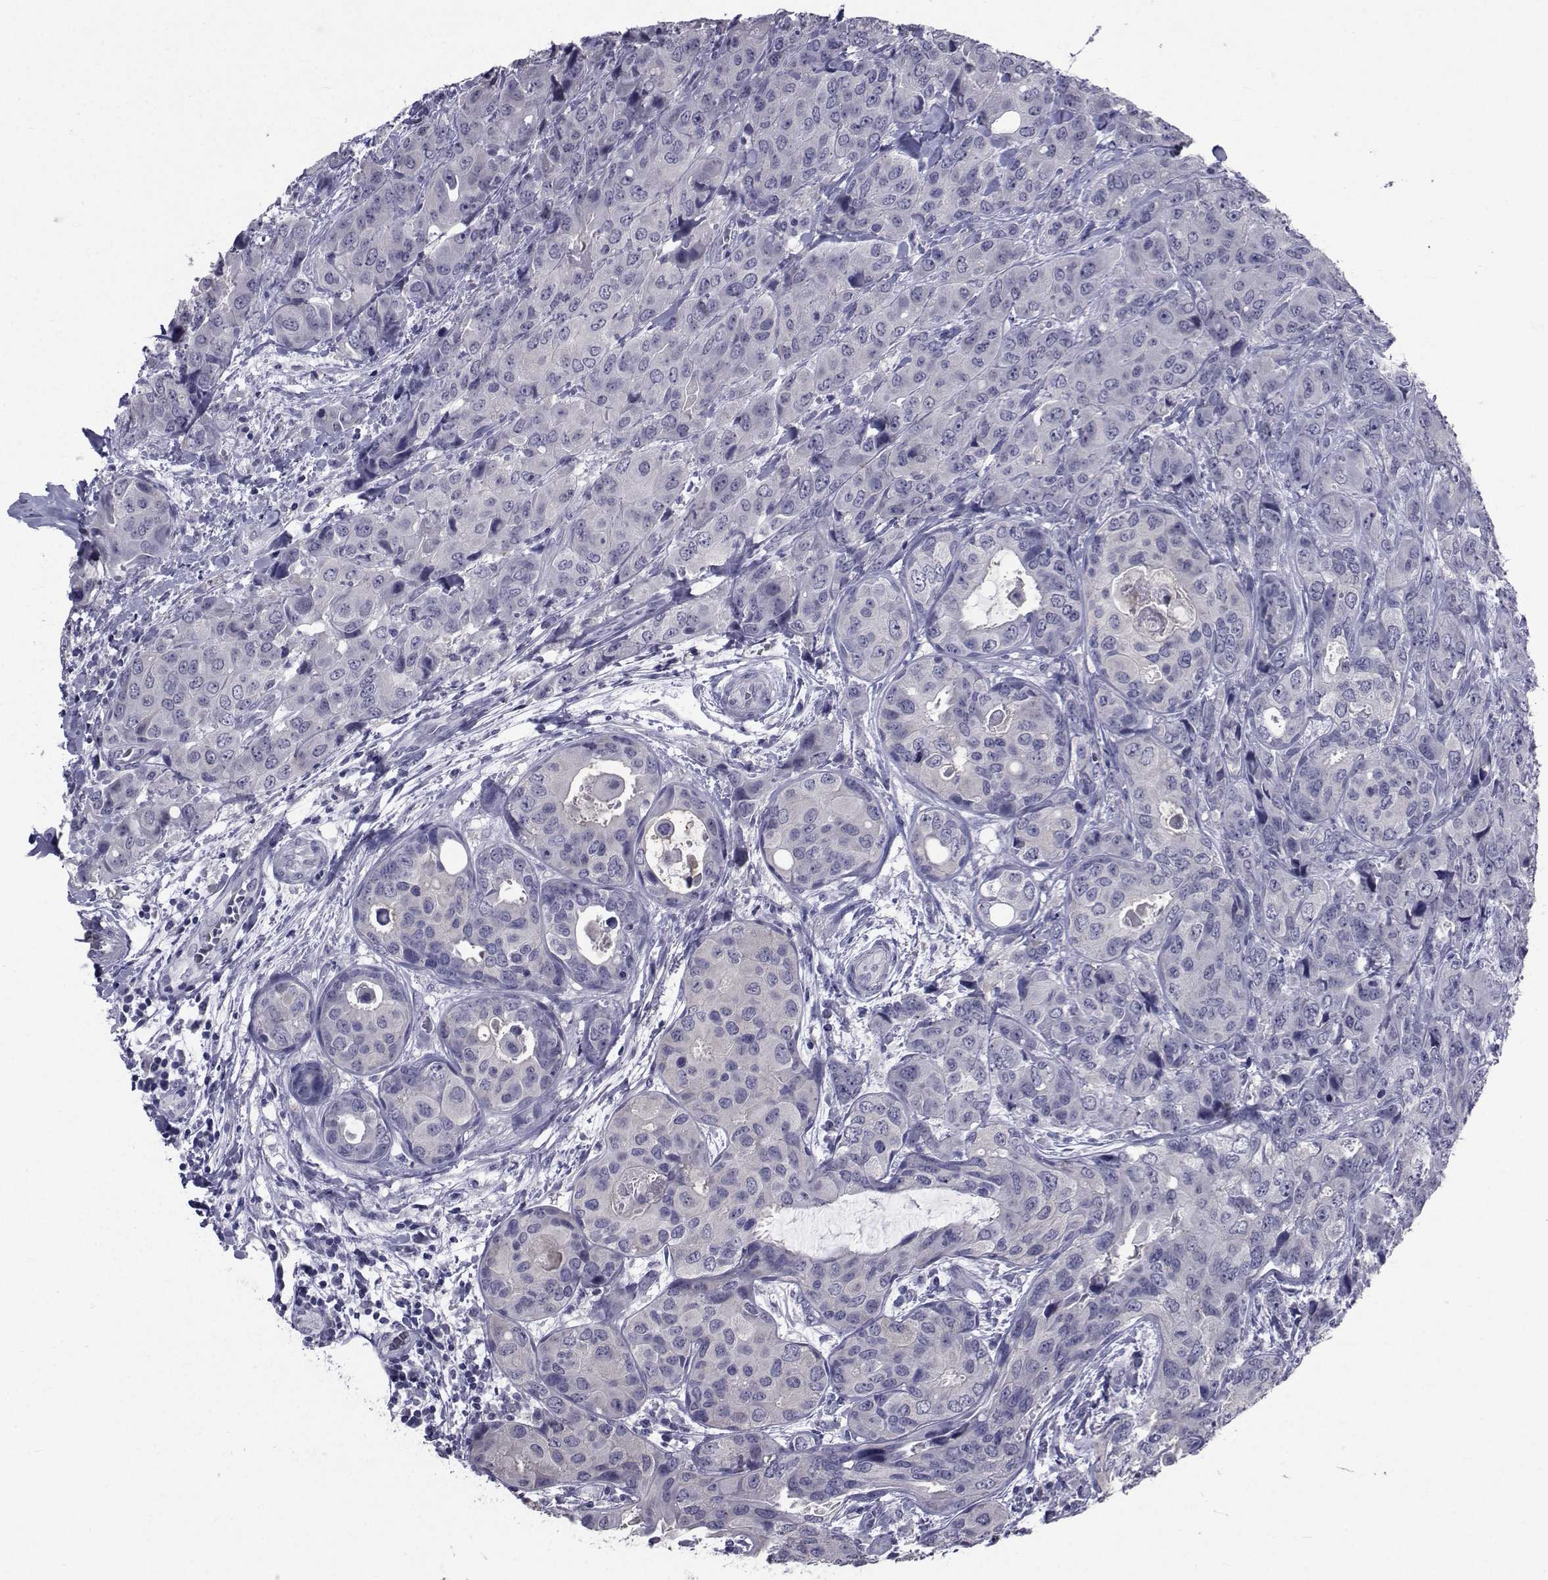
{"staining": {"intensity": "negative", "quantity": "none", "location": "none"}, "tissue": "breast cancer", "cell_type": "Tumor cells", "image_type": "cancer", "snomed": [{"axis": "morphology", "description": "Duct carcinoma"}, {"axis": "topography", "description": "Breast"}], "caption": "The photomicrograph demonstrates no staining of tumor cells in breast cancer (invasive ductal carcinoma). (DAB (3,3'-diaminobenzidine) immunohistochemistry (IHC) with hematoxylin counter stain).", "gene": "SEMA5B", "patient": {"sex": "female", "age": 43}}